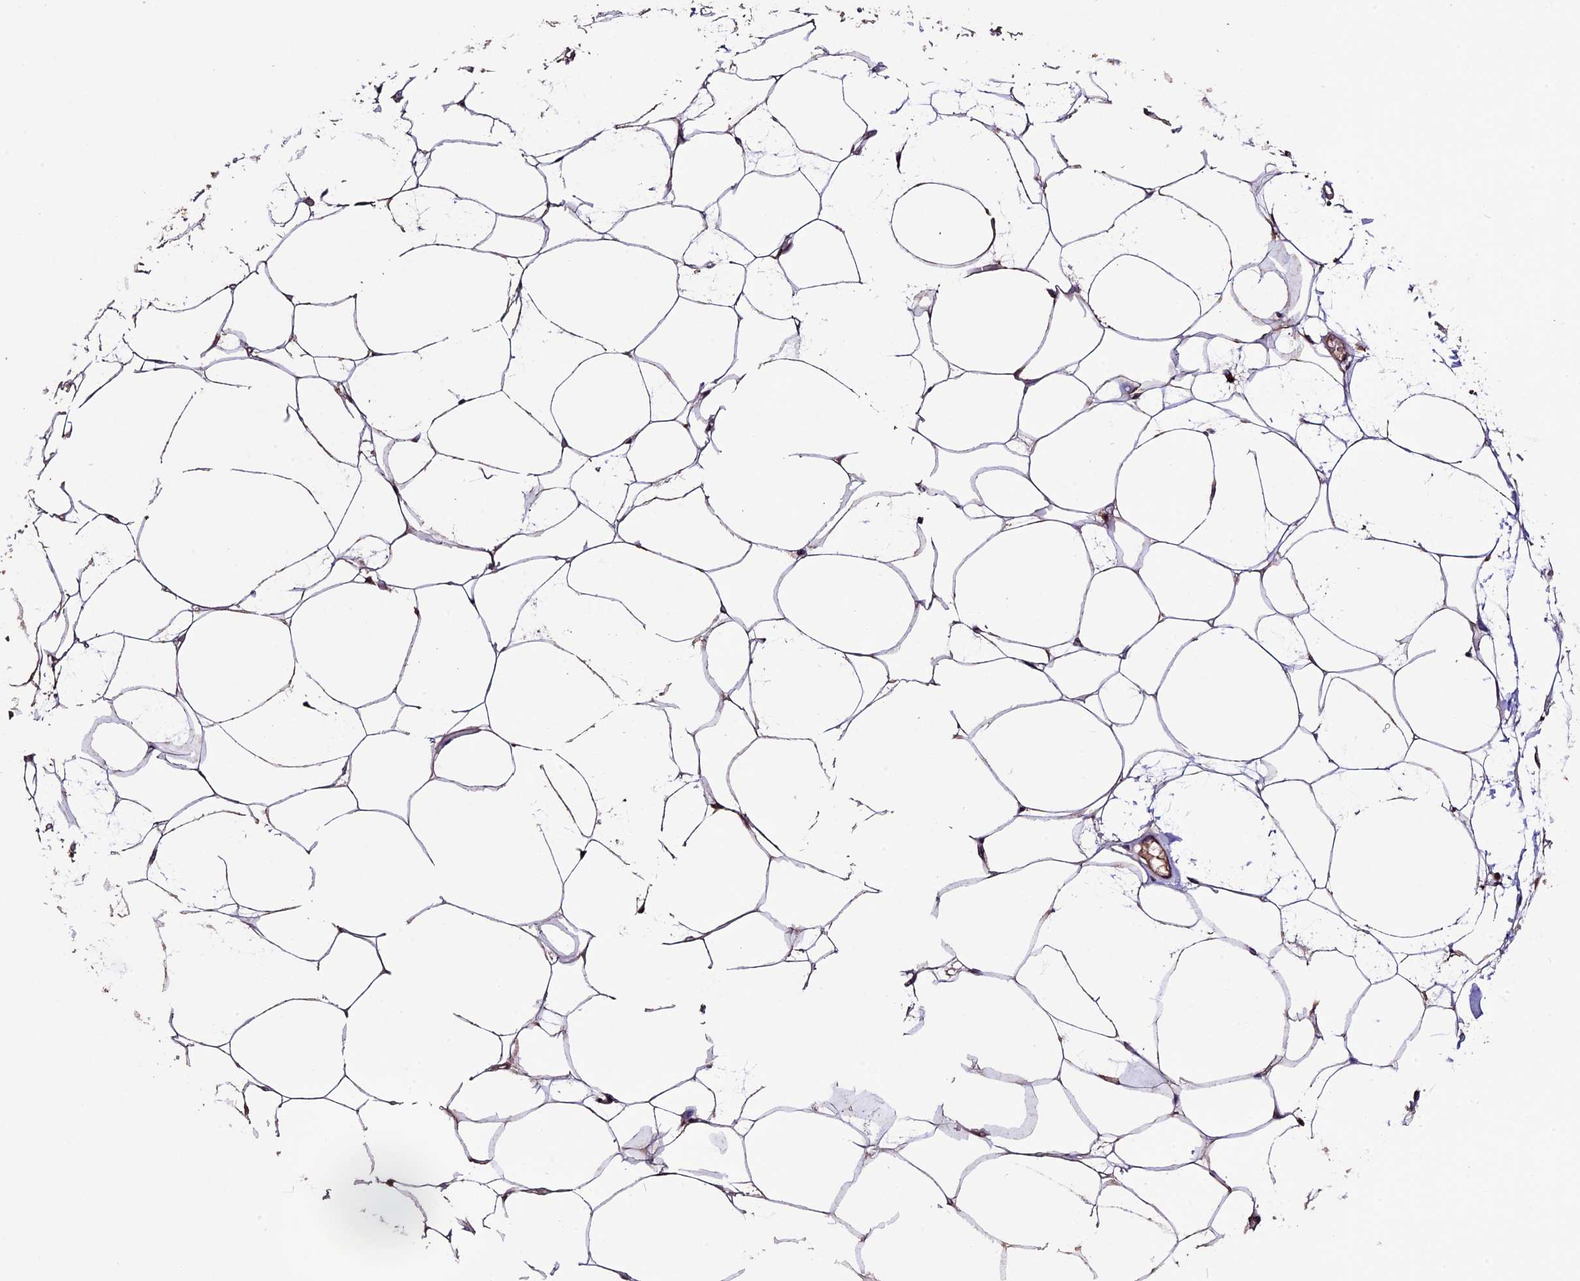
{"staining": {"intensity": "negative", "quantity": "none", "location": "none"}, "tissue": "adipose tissue", "cell_type": "Adipocytes", "image_type": "normal", "snomed": [{"axis": "morphology", "description": "Normal tissue, NOS"}, {"axis": "topography", "description": "Breast"}], "caption": "A histopathology image of adipose tissue stained for a protein displays no brown staining in adipocytes. Brightfield microscopy of immunohistochemistry (IHC) stained with DAB (brown) and hematoxylin (blue), captured at high magnification.", "gene": "DIS3L", "patient": {"sex": "female", "age": 23}}